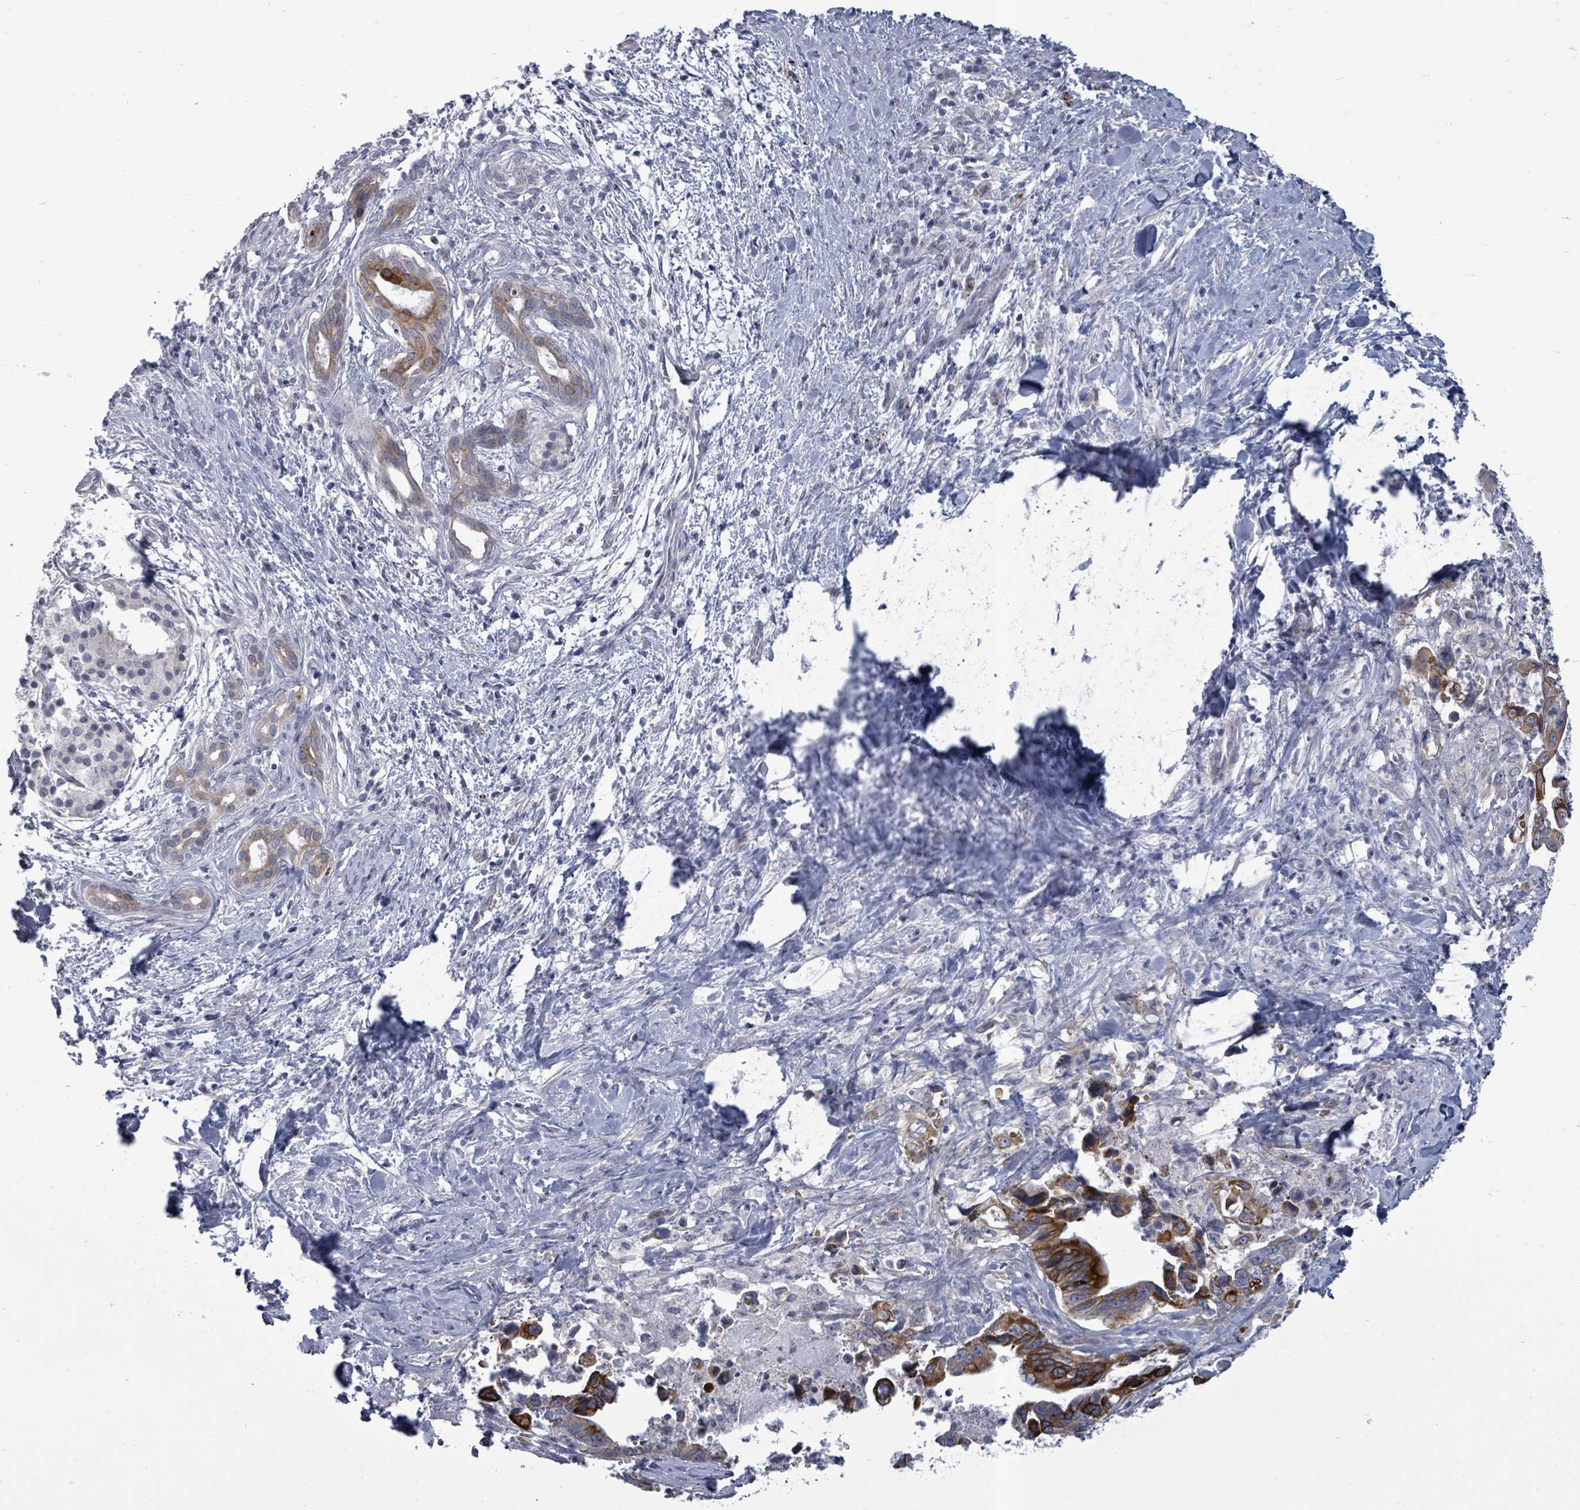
{"staining": {"intensity": "strong", "quantity": ">75%", "location": "cytoplasmic/membranous"}, "tissue": "pancreatic cancer", "cell_type": "Tumor cells", "image_type": "cancer", "snomed": [{"axis": "morphology", "description": "Adenocarcinoma, NOS"}, {"axis": "topography", "description": "Pancreas"}], "caption": "Immunohistochemical staining of human pancreatic cancer (adenocarcinoma) displays high levels of strong cytoplasmic/membranous protein positivity in about >75% of tumor cells.", "gene": "PTPN20", "patient": {"sex": "male", "age": 61}}